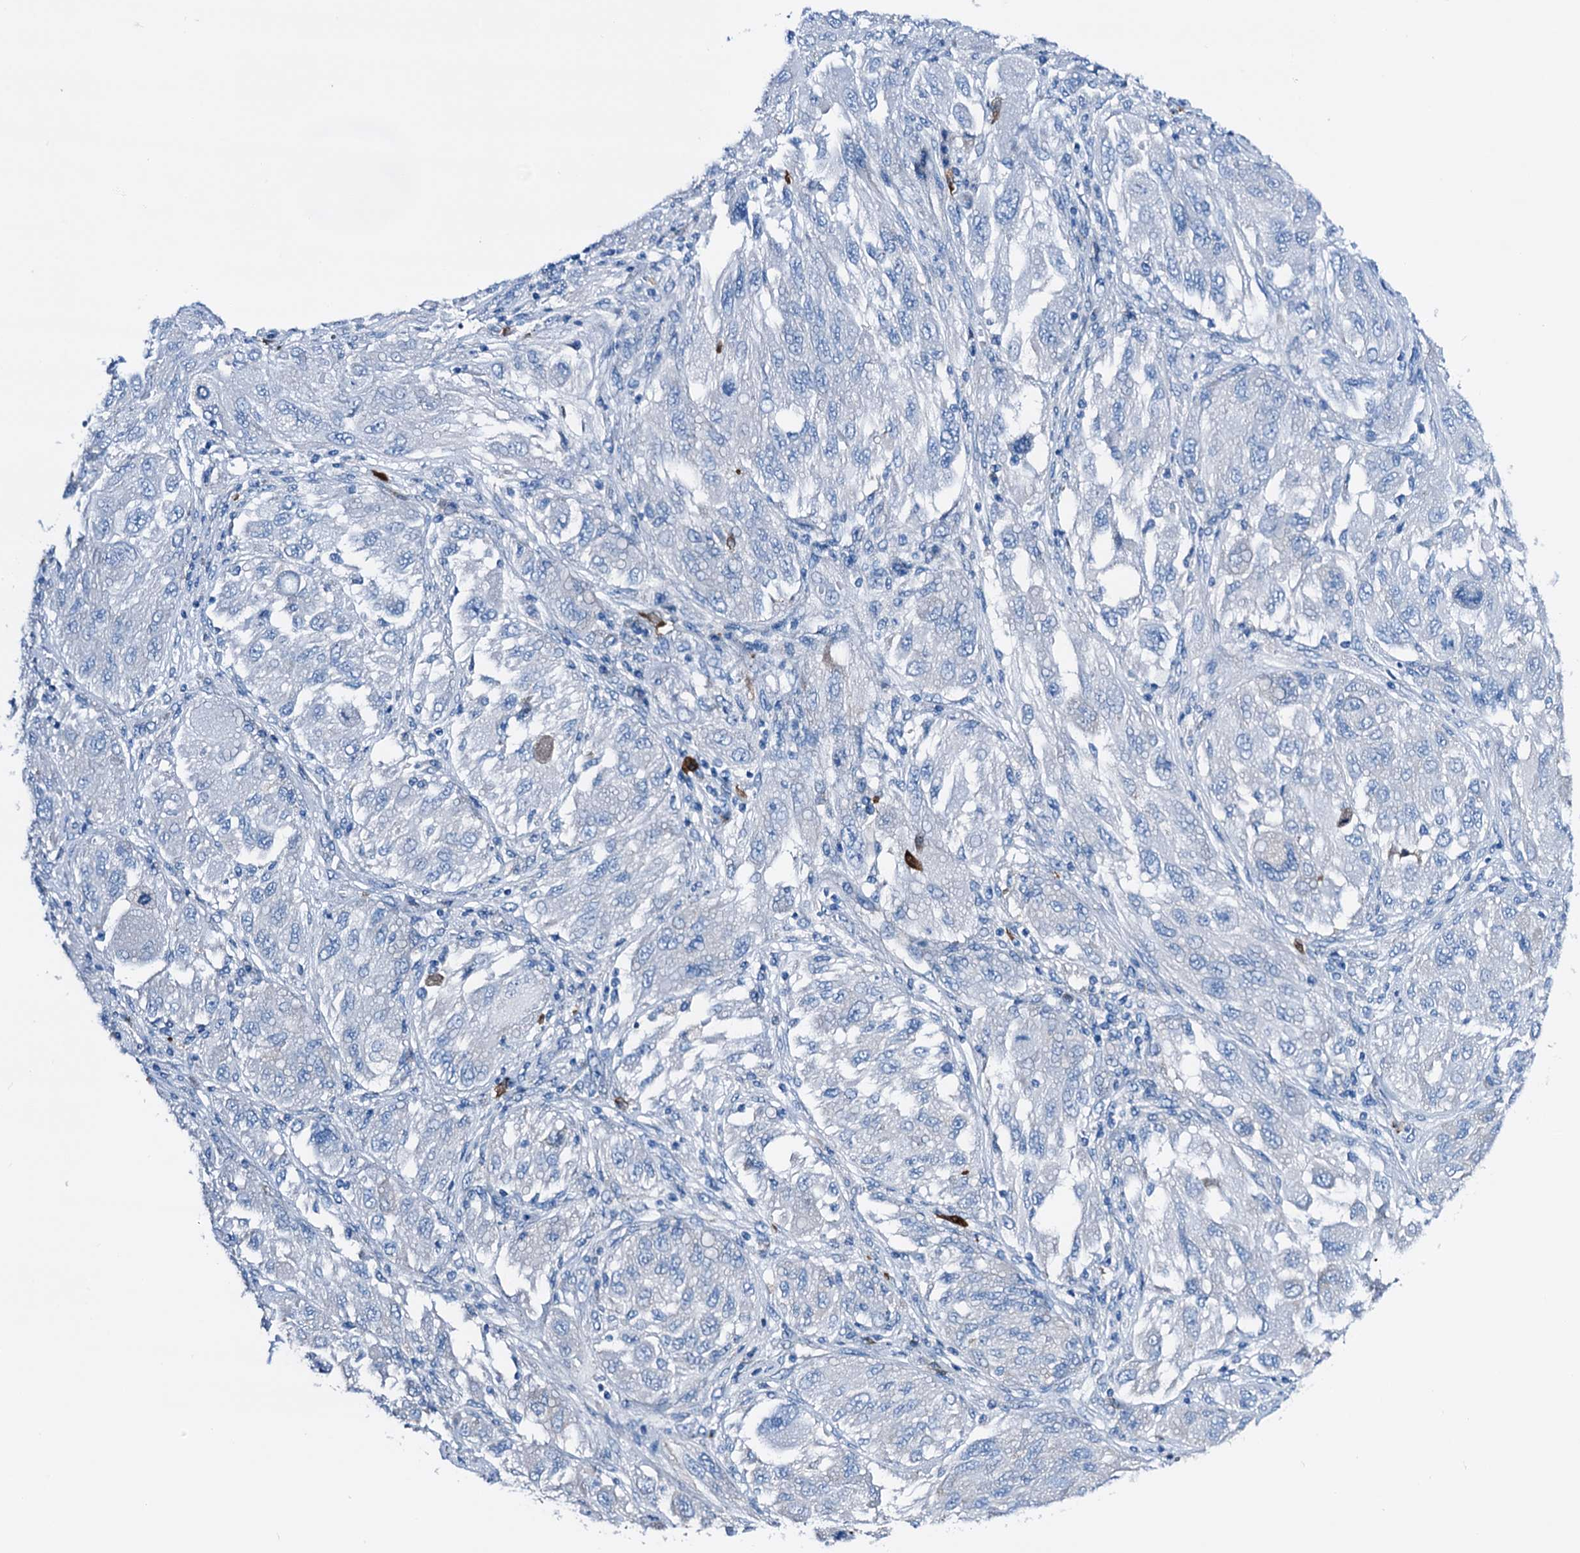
{"staining": {"intensity": "negative", "quantity": "none", "location": "none"}, "tissue": "melanoma", "cell_type": "Tumor cells", "image_type": "cancer", "snomed": [{"axis": "morphology", "description": "Malignant melanoma, NOS"}, {"axis": "topography", "description": "Skin"}], "caption": "Melanoma was stained to show a protein in brown. There is no significant positivity in tumor cells. Nuclei are stained in blue.", "gene": "C1QTNF4", "patient": {"sex": "female", "age": 91}}